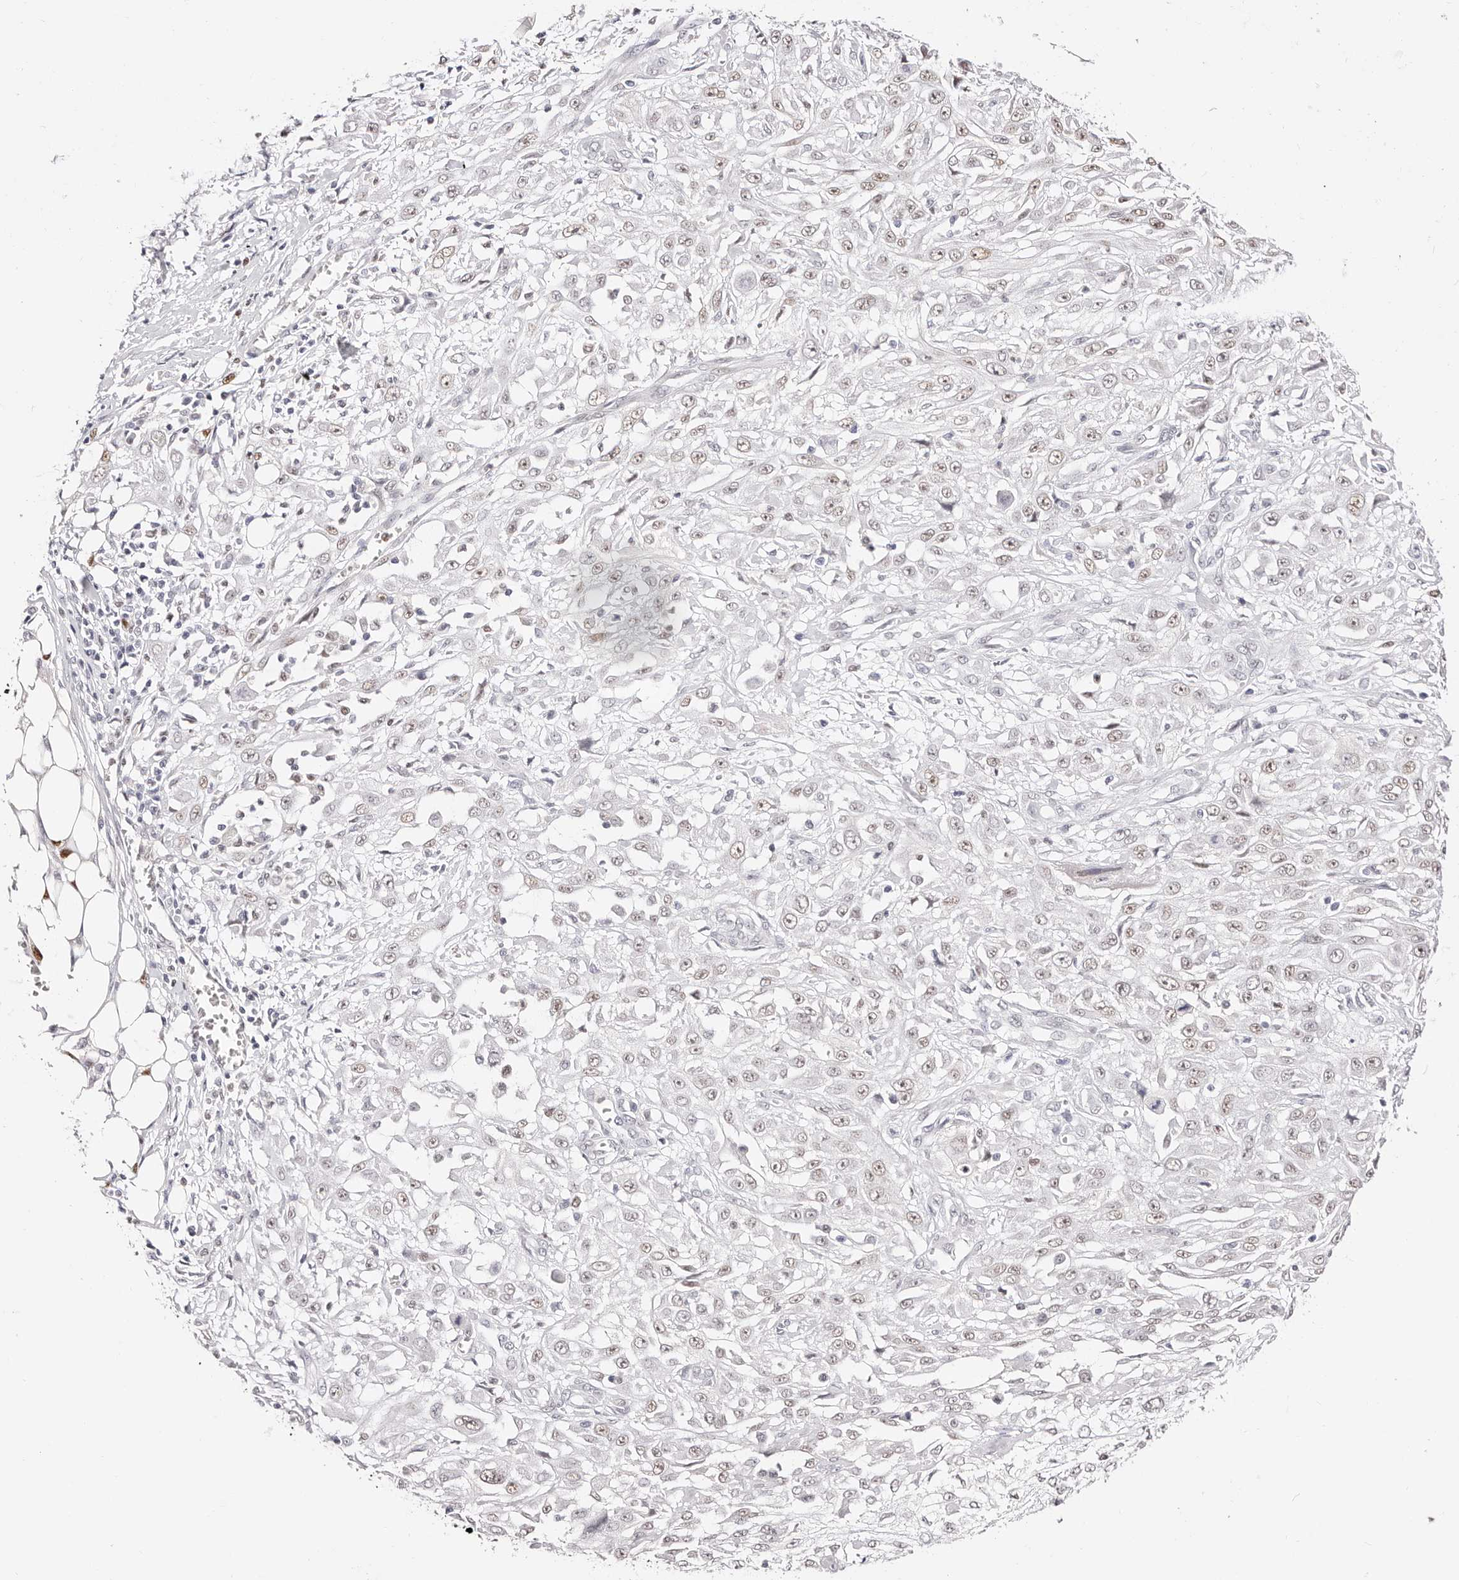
{"staining": {"intensity": "weak", "quantity": "25%-75%", "location": "nuclear"}, "tissue": "skin cancer", "cell_type": "Tumor cells", "image_type": "cancer", "snomed": [{"axis": "morphology", "description": "Squamous cell carcinoma, NOS"}, {"axis": "morphology", "description": "Squamous cell carcinoma, metastatic, NOS"}, {"axis": "topography", "description": "Skin"}, {"axis": "topography", "description": "Lymph node"}], "caption": "Skin metastatic squamous cell carcinoma was stained to show a protein in brown. There is low levels of weak nuclear staining in approximately 25%-75% of tumor cells. Nuclei are stained in blue.", "gene": "TKT", "patient": {"sex": "male", "age": 75}}